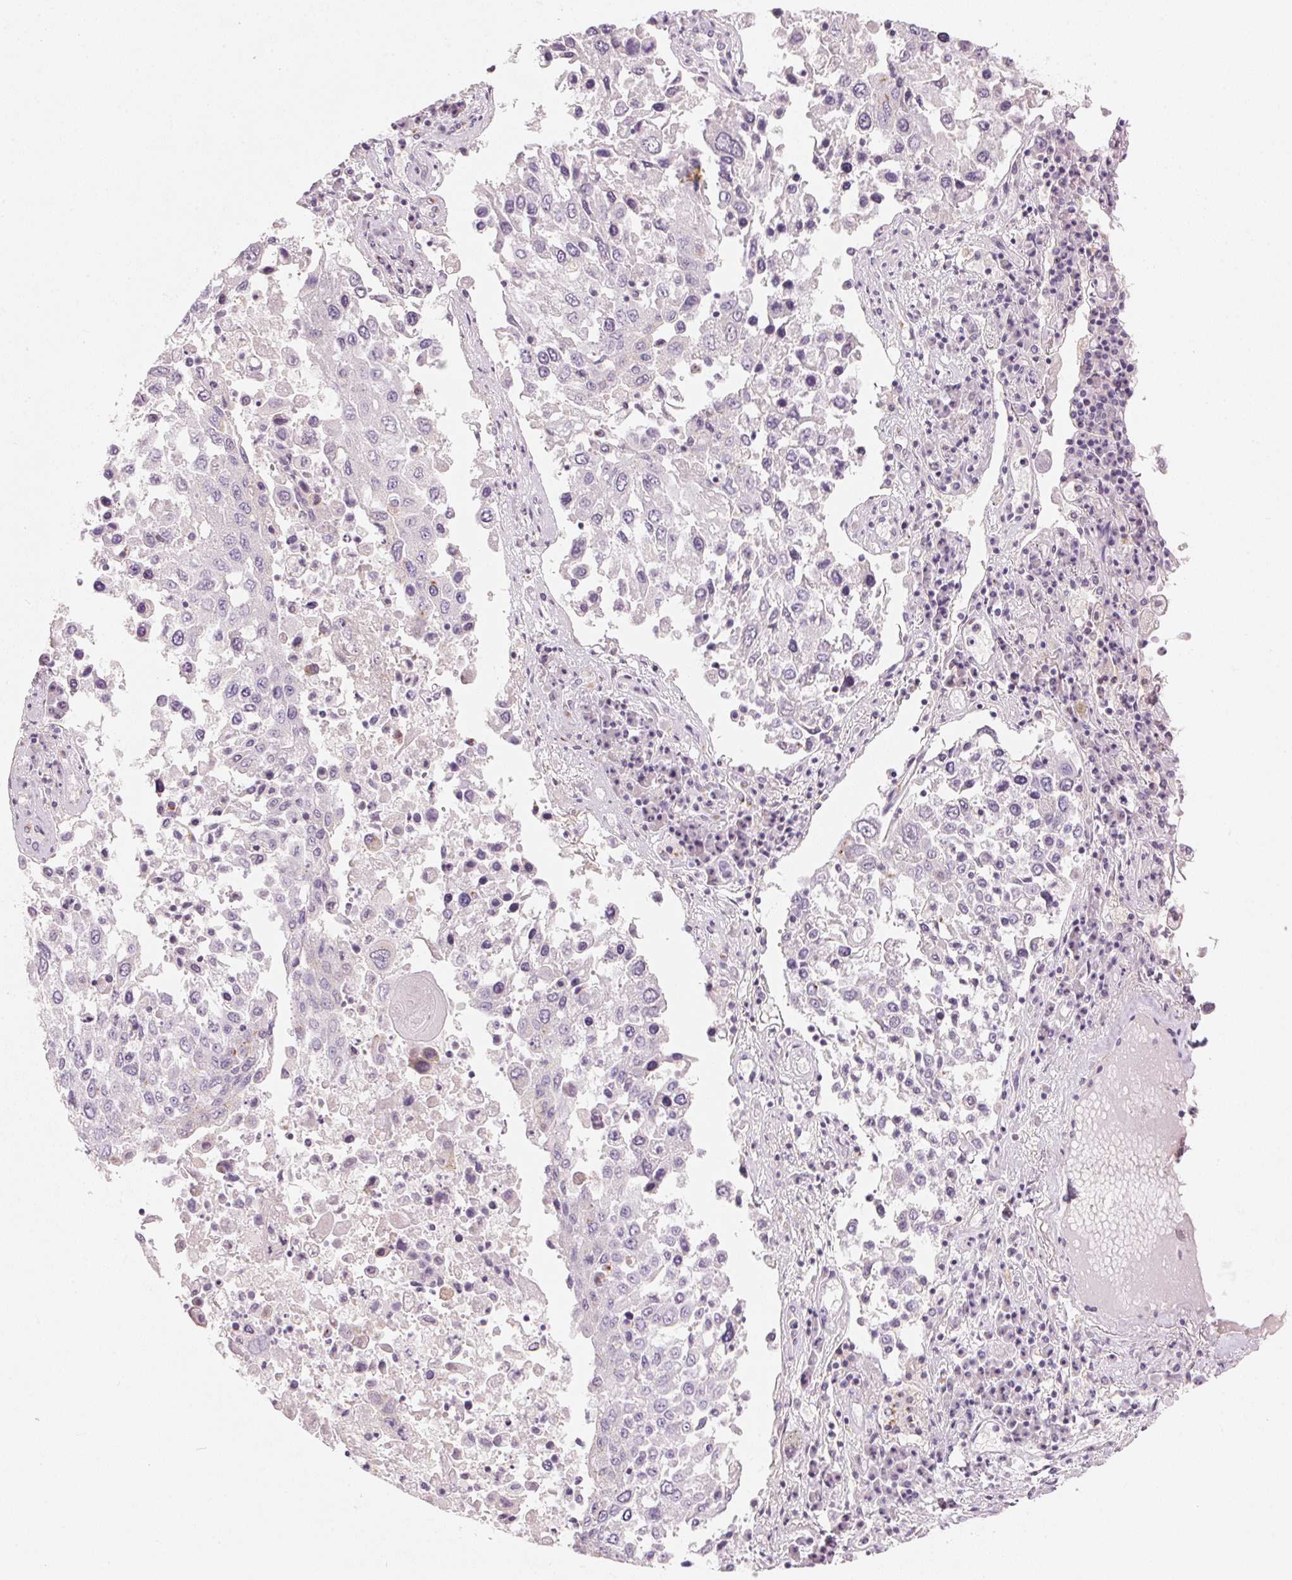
{"staining": {"intensity": "negative", "quantity": "none", "location": "none"}, "tissue": "lung cancer", "cell_type": "Tumor cells", "image_type": "cancer", "snomed": [{"axis": "morphology", "description": "Squamous cell carcinoma, NOS"}, {"axis": "topography", "description": "Lung"}], "caption": "An IHC photomicrograph of squamous cell carcinoma (lung) is shown. There is no staining in tumor cells of squamous cell carcinoma (lung).", "gene": "DRAM2", "patient": {"sex": "male", "age": 65}}